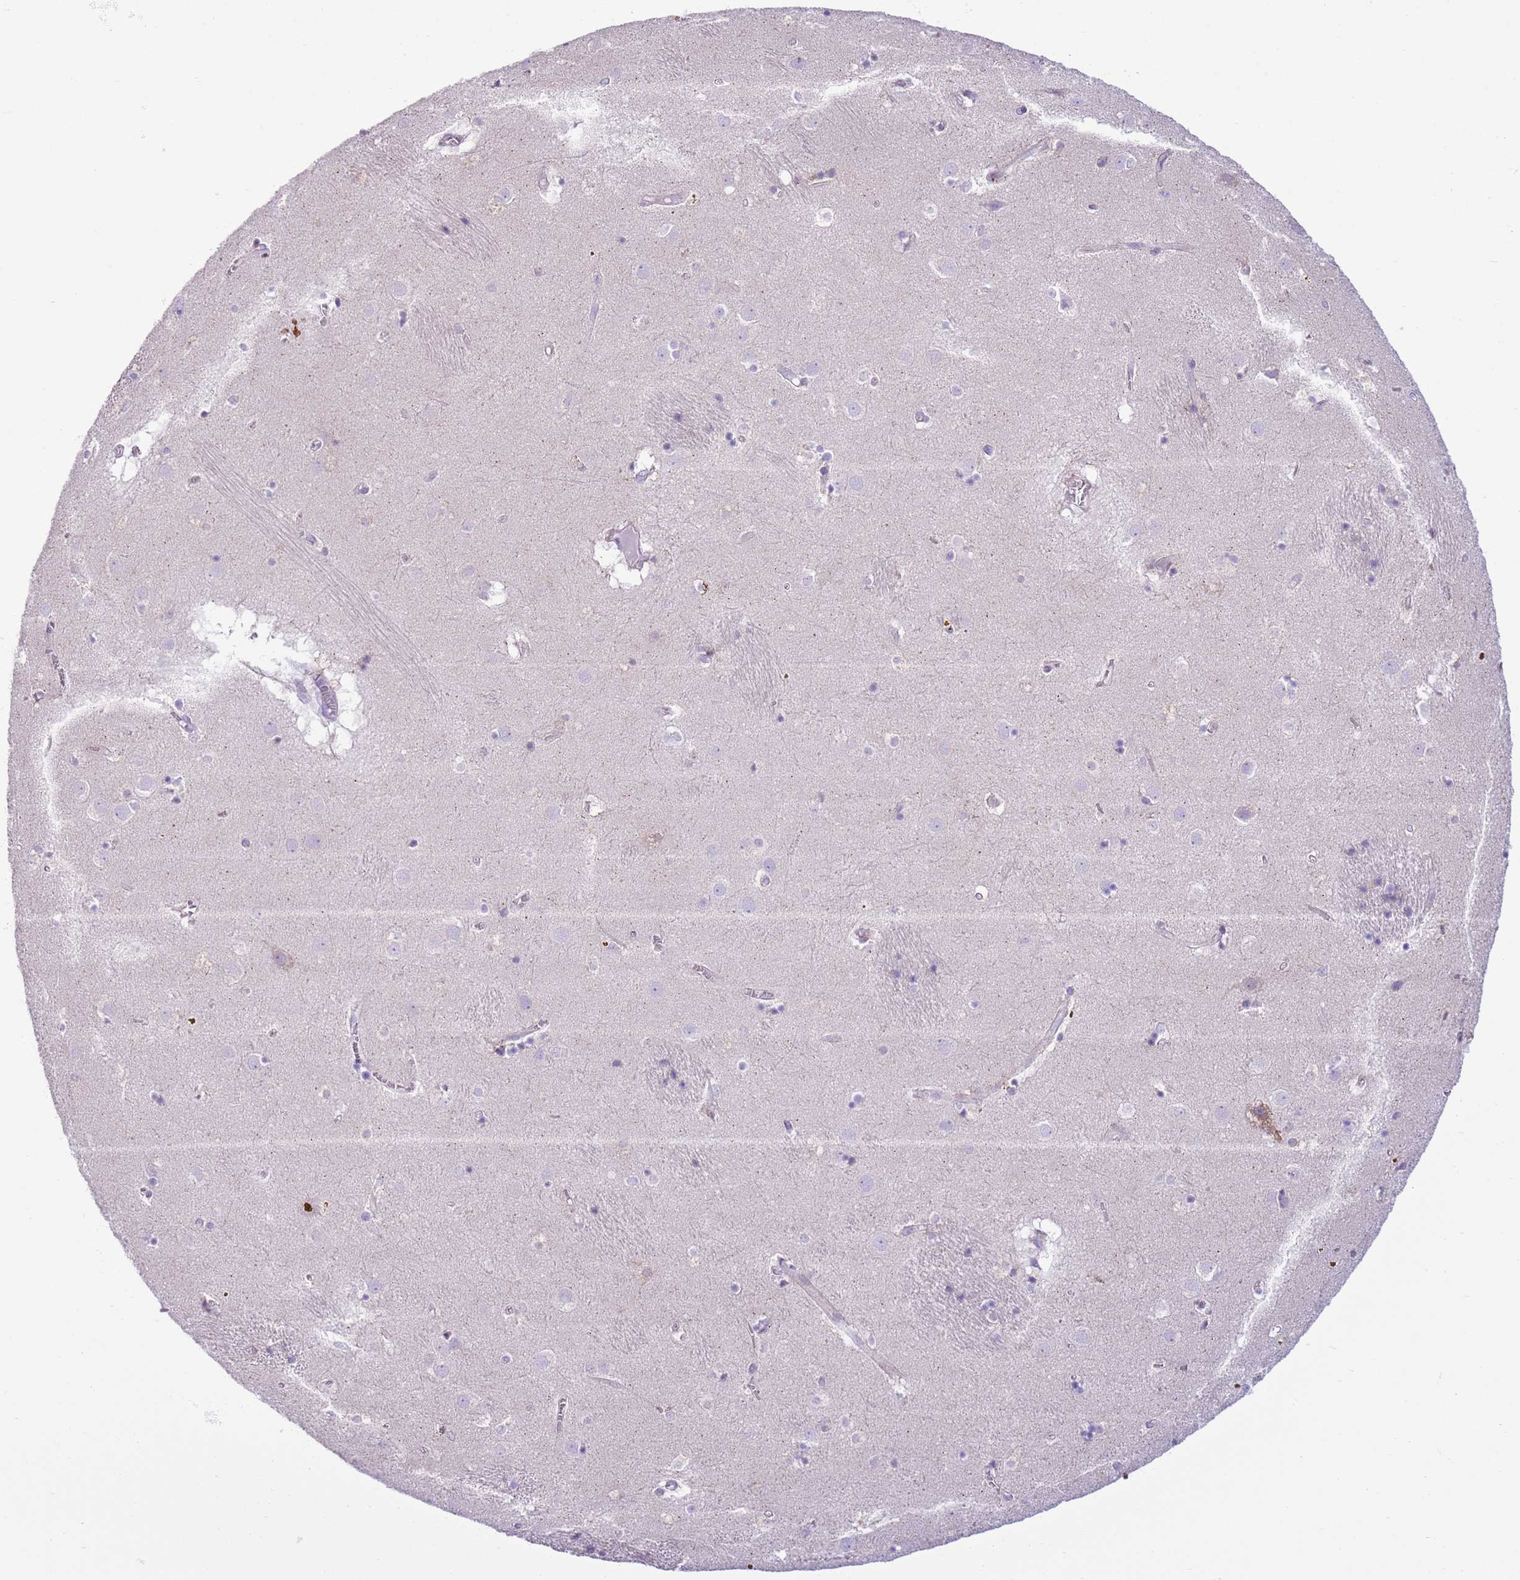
{"staining": {"intensity": "negative", "quantity": "none", "location": "none"}, "tissue": "caudate", "cell_type": "Glial cells", "image_type": "normal", "snomed": [{"axis": "morphology", "description": "Normal tissue, NOS"}, {"axis": "topography", "description": "Lateral ventricle wall"}], "caption": "Immunohistochemistry of unremarkable caudate exhibits no expression in glial cells.", "gene": "OAF", "patient": {"sex": "male", "age": 70}}